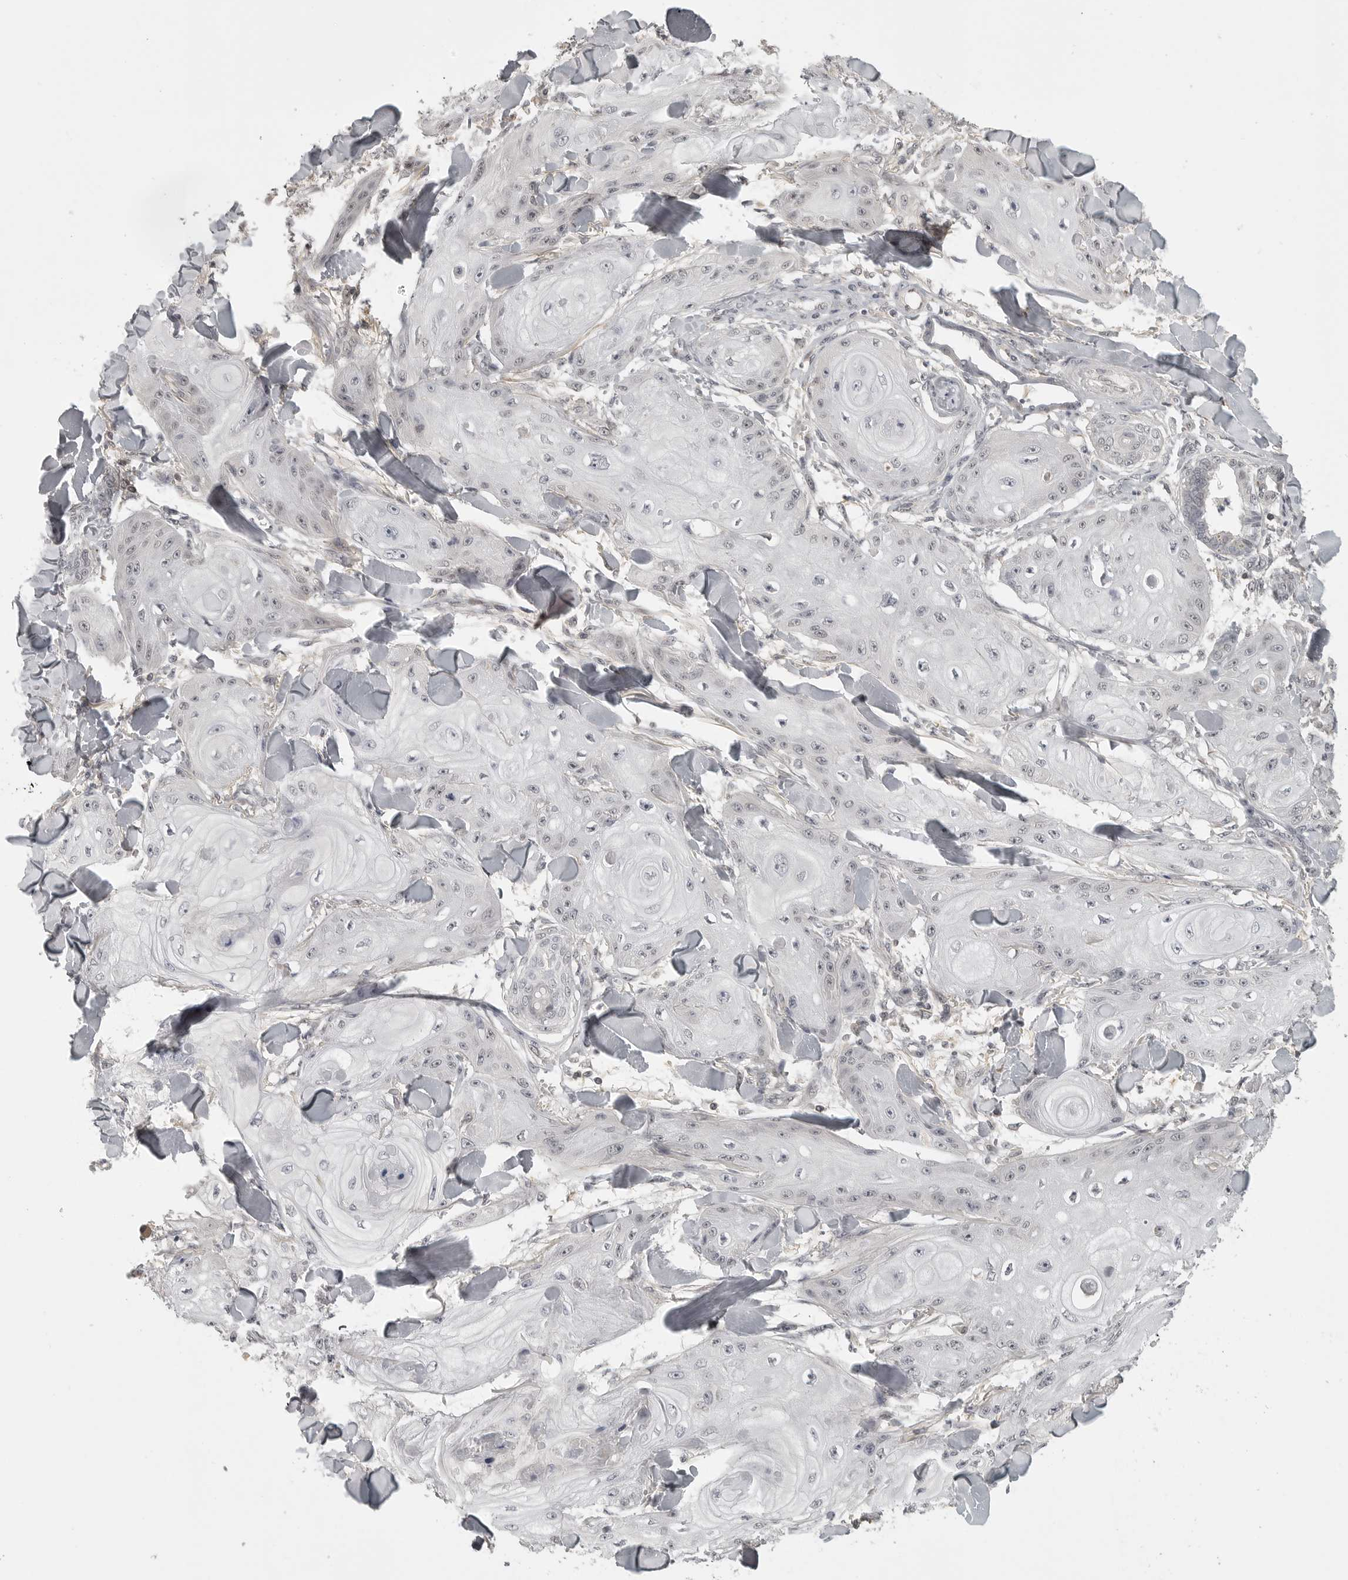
{"staining": {"intensity": "negative", "quantity": "none", "location": "none"}, "tissue": "skin cancer", "cell_type": "Tumor cells", "image_type": "cancer", "snomed": [{"axis": "morphology", "description": "Squamous cell carcinoma, NOS"}, {"axis": "topography", "description": "Skin"}], "caption": "Tumor cells are negative for brown protein staining in squamous cell carcinoma (skin).", "gene": "UROD", "patient": {"sex": "male", "age": 74}}